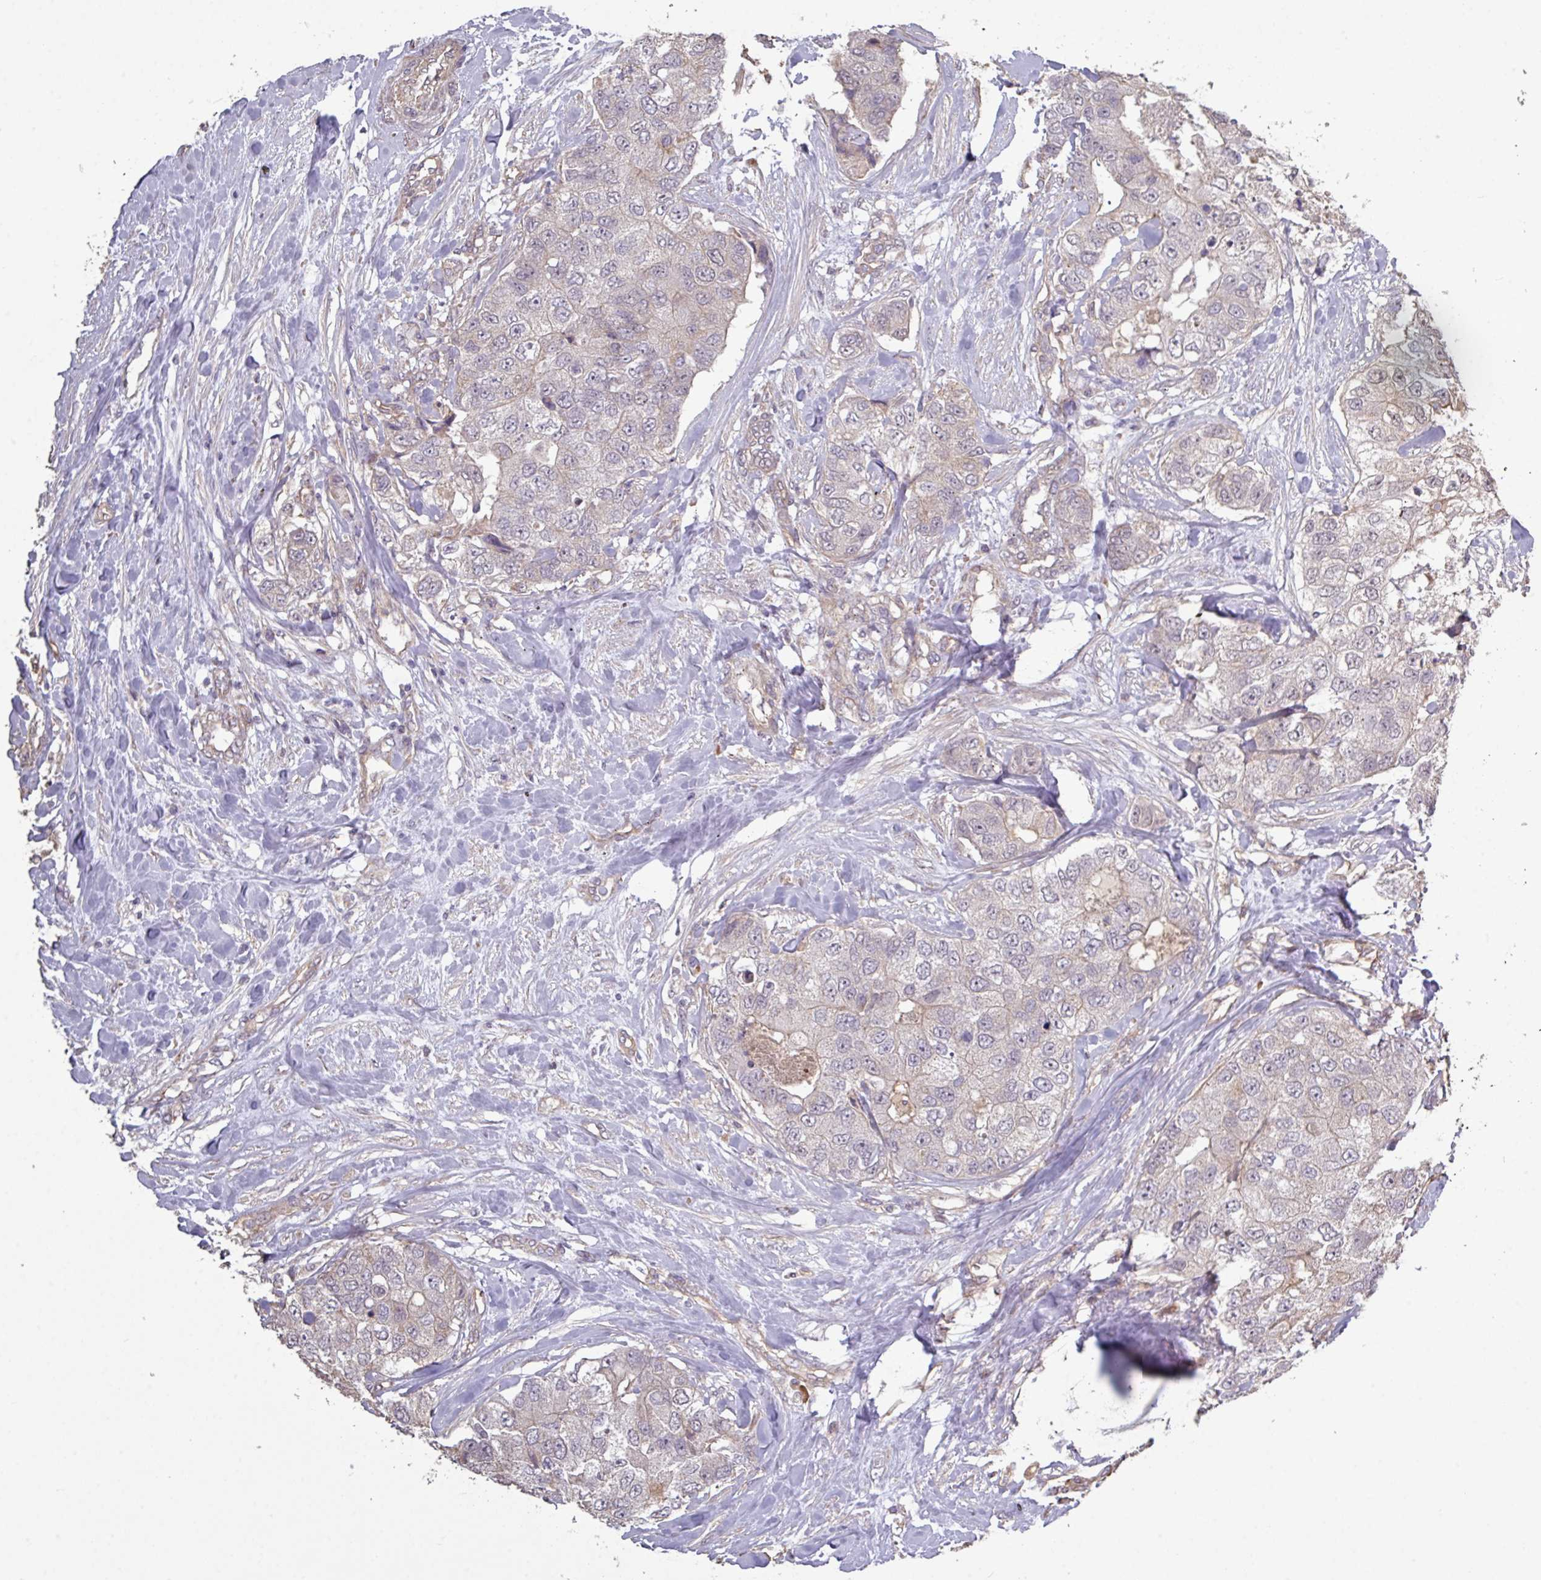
{"staining": {"intensity": "negative", "quantity": "none", "location": "none"}, "tissue": "breast cancer", "cell_type": "Tumor cells", "image_type": "cancer", "snomed": [{"axis": "morphology", "description": "Duct carcinoma"}, {"axis": "topography", "description": "Breast"}], "caption": "High power microscopy histopathology image of an IHC micrograph of breast cancer, revealing no significant staining in tumor cells.", "gene": "NHSL2", "patient": {"sex": "female", "age": 62}}